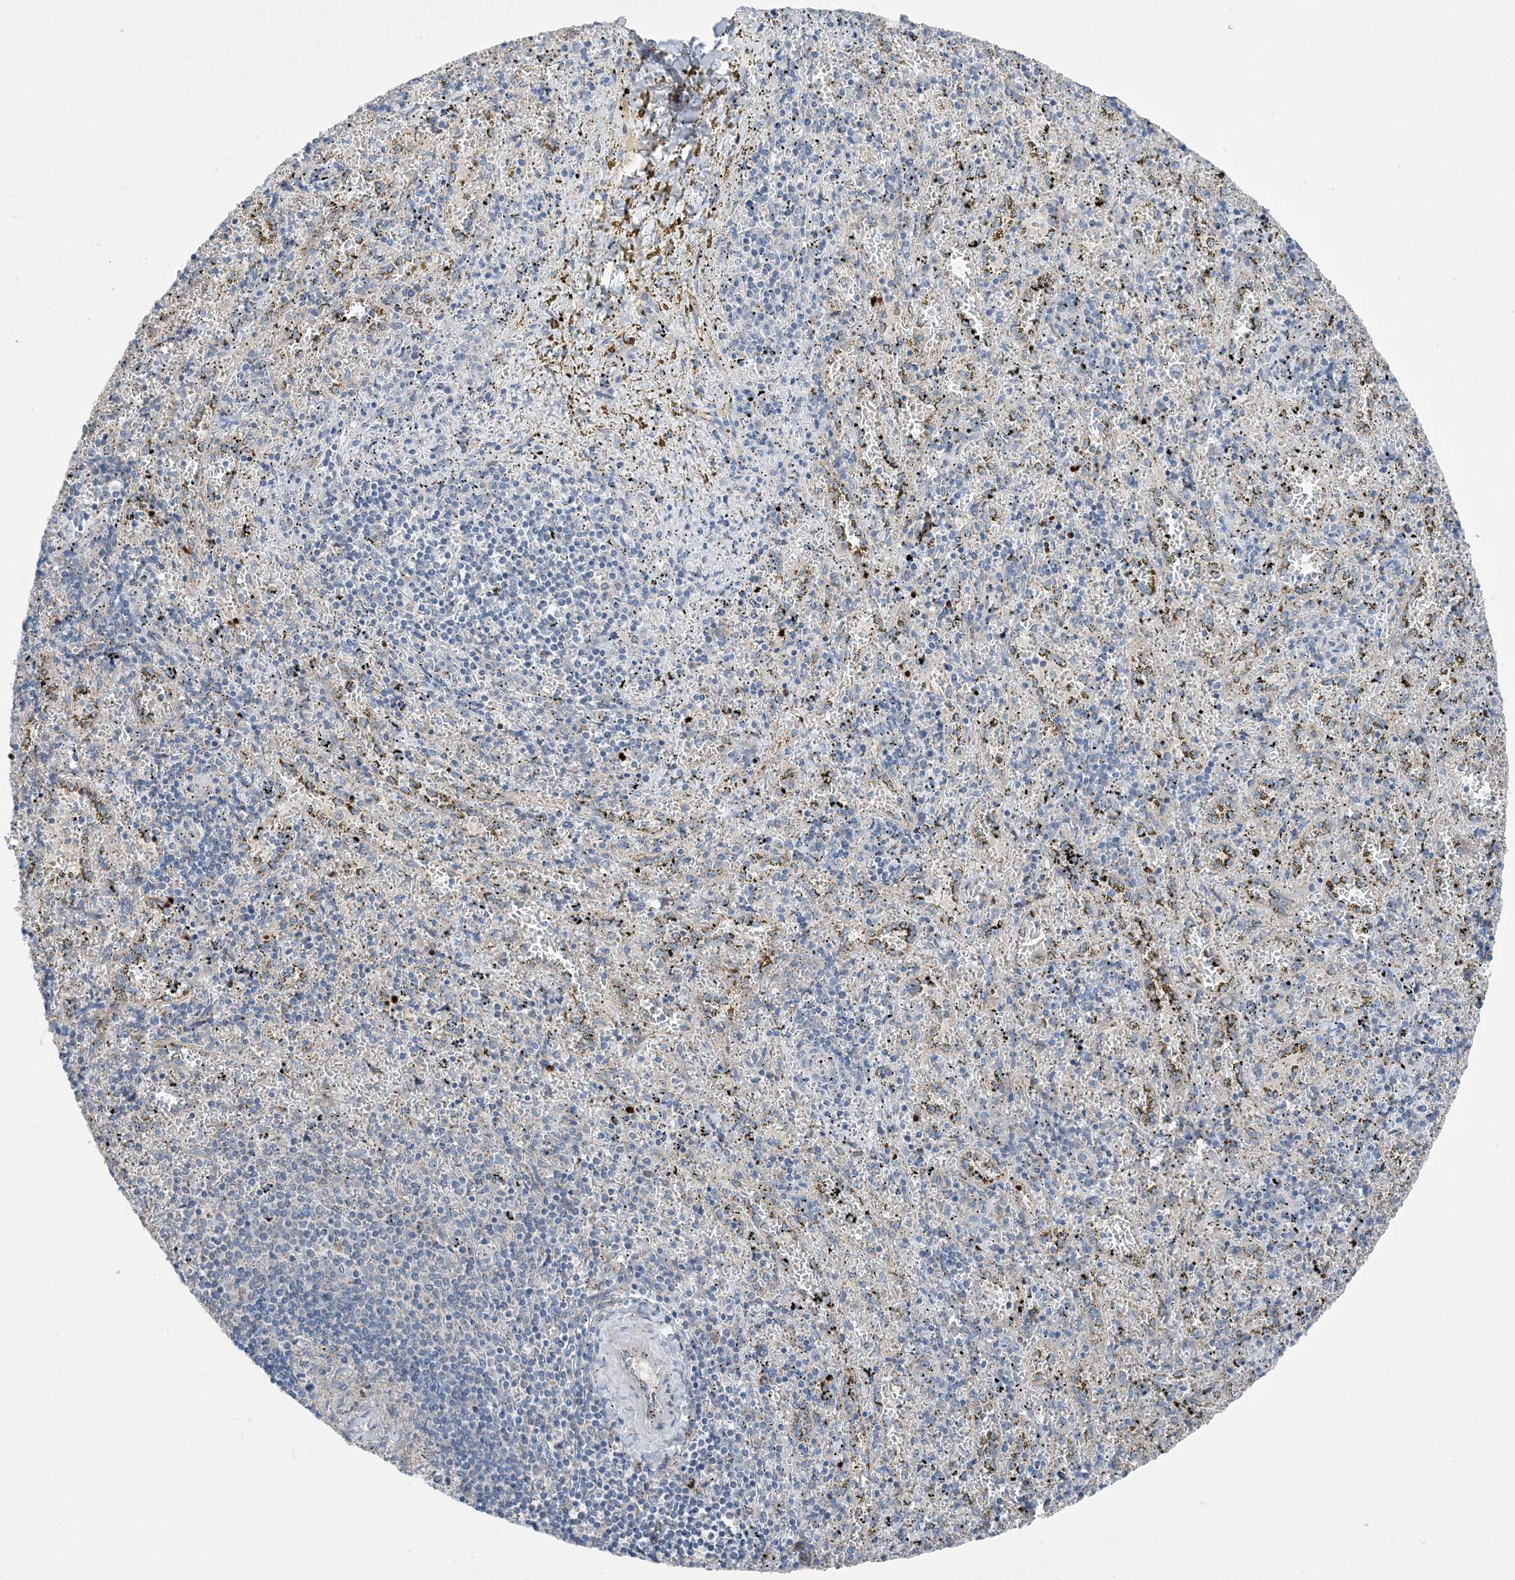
{"staining": {"intensity": "negative", "quantity": "none", "location": "none"}, "tissue": "spleen", "cell_type": "Cells in red pulp", "image_type": "normal", "snomed": [{"axis": "morphology", "description": "Normal tissue, NOS"}, {"axis": "topography", "description": "Spleen"}], "caption": "There is no significant positivity in cells in red pulp of spleen. (DAB IHC with hematoxylin counter stain).", "gene": "DHX30", "patient": {"sex": "male", "age": 11}}